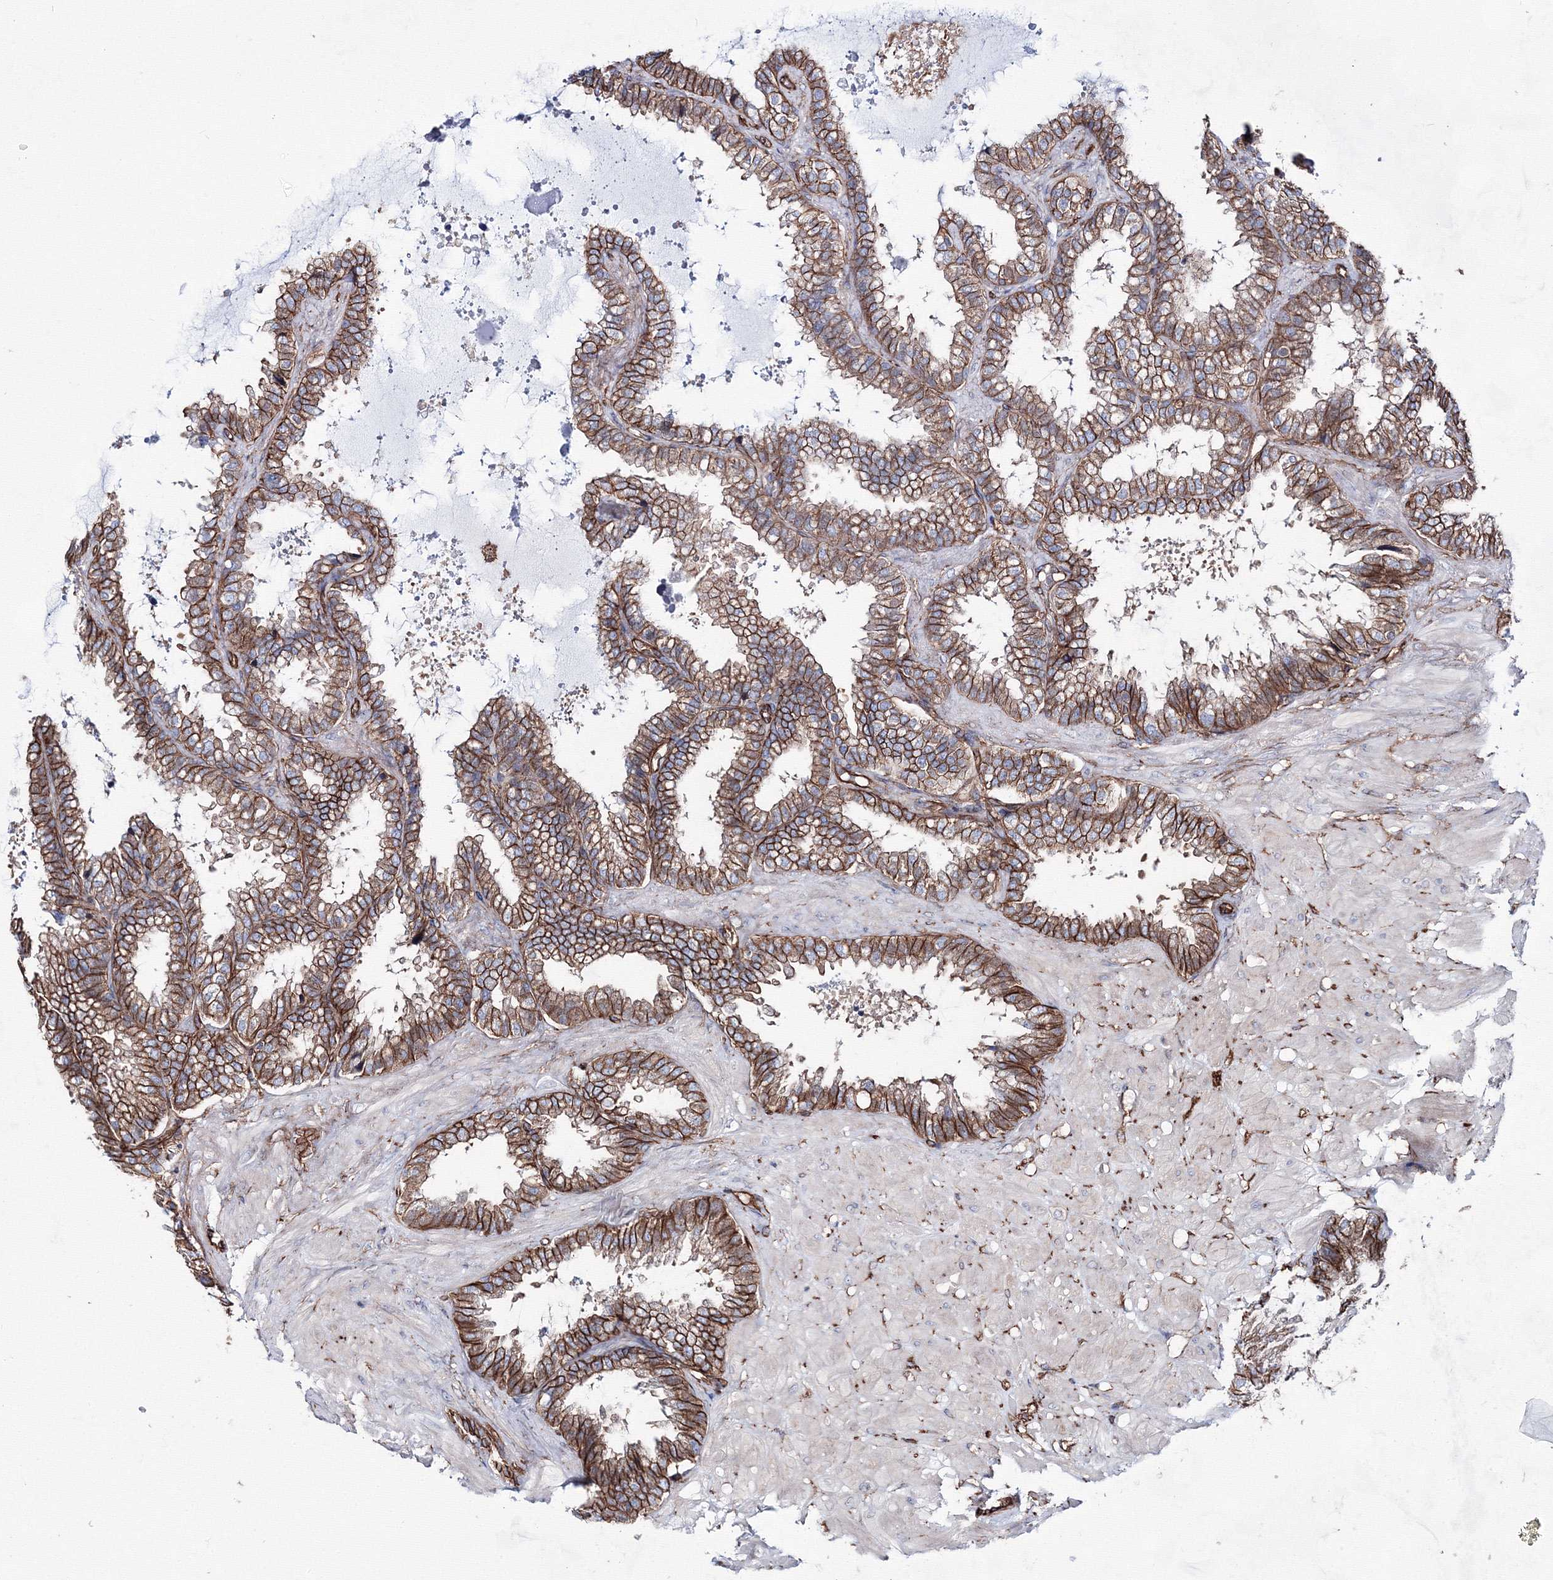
{"staining": {"intensity": "strong", "quantity": "25%-75%", "location": "cytoplasmic/membranous"}, "tissue": "seminal vesicle", "cell_type": "Glandular cells", "image_type": "normal", "snomed": [{"axis": "morphology", "description": "Normal tissue, NOS"}, {"axis": "topography", "description": "Seminal veicle"}], "caption": "Immunohistochemistry of normal seminal vesicle displays high levels of strong cytoplasmic/membranous expression in approximately 25%-75% of glandular cells.", "gene": "ANKRD37", "patient": {"sex": "male", "age": 46}}